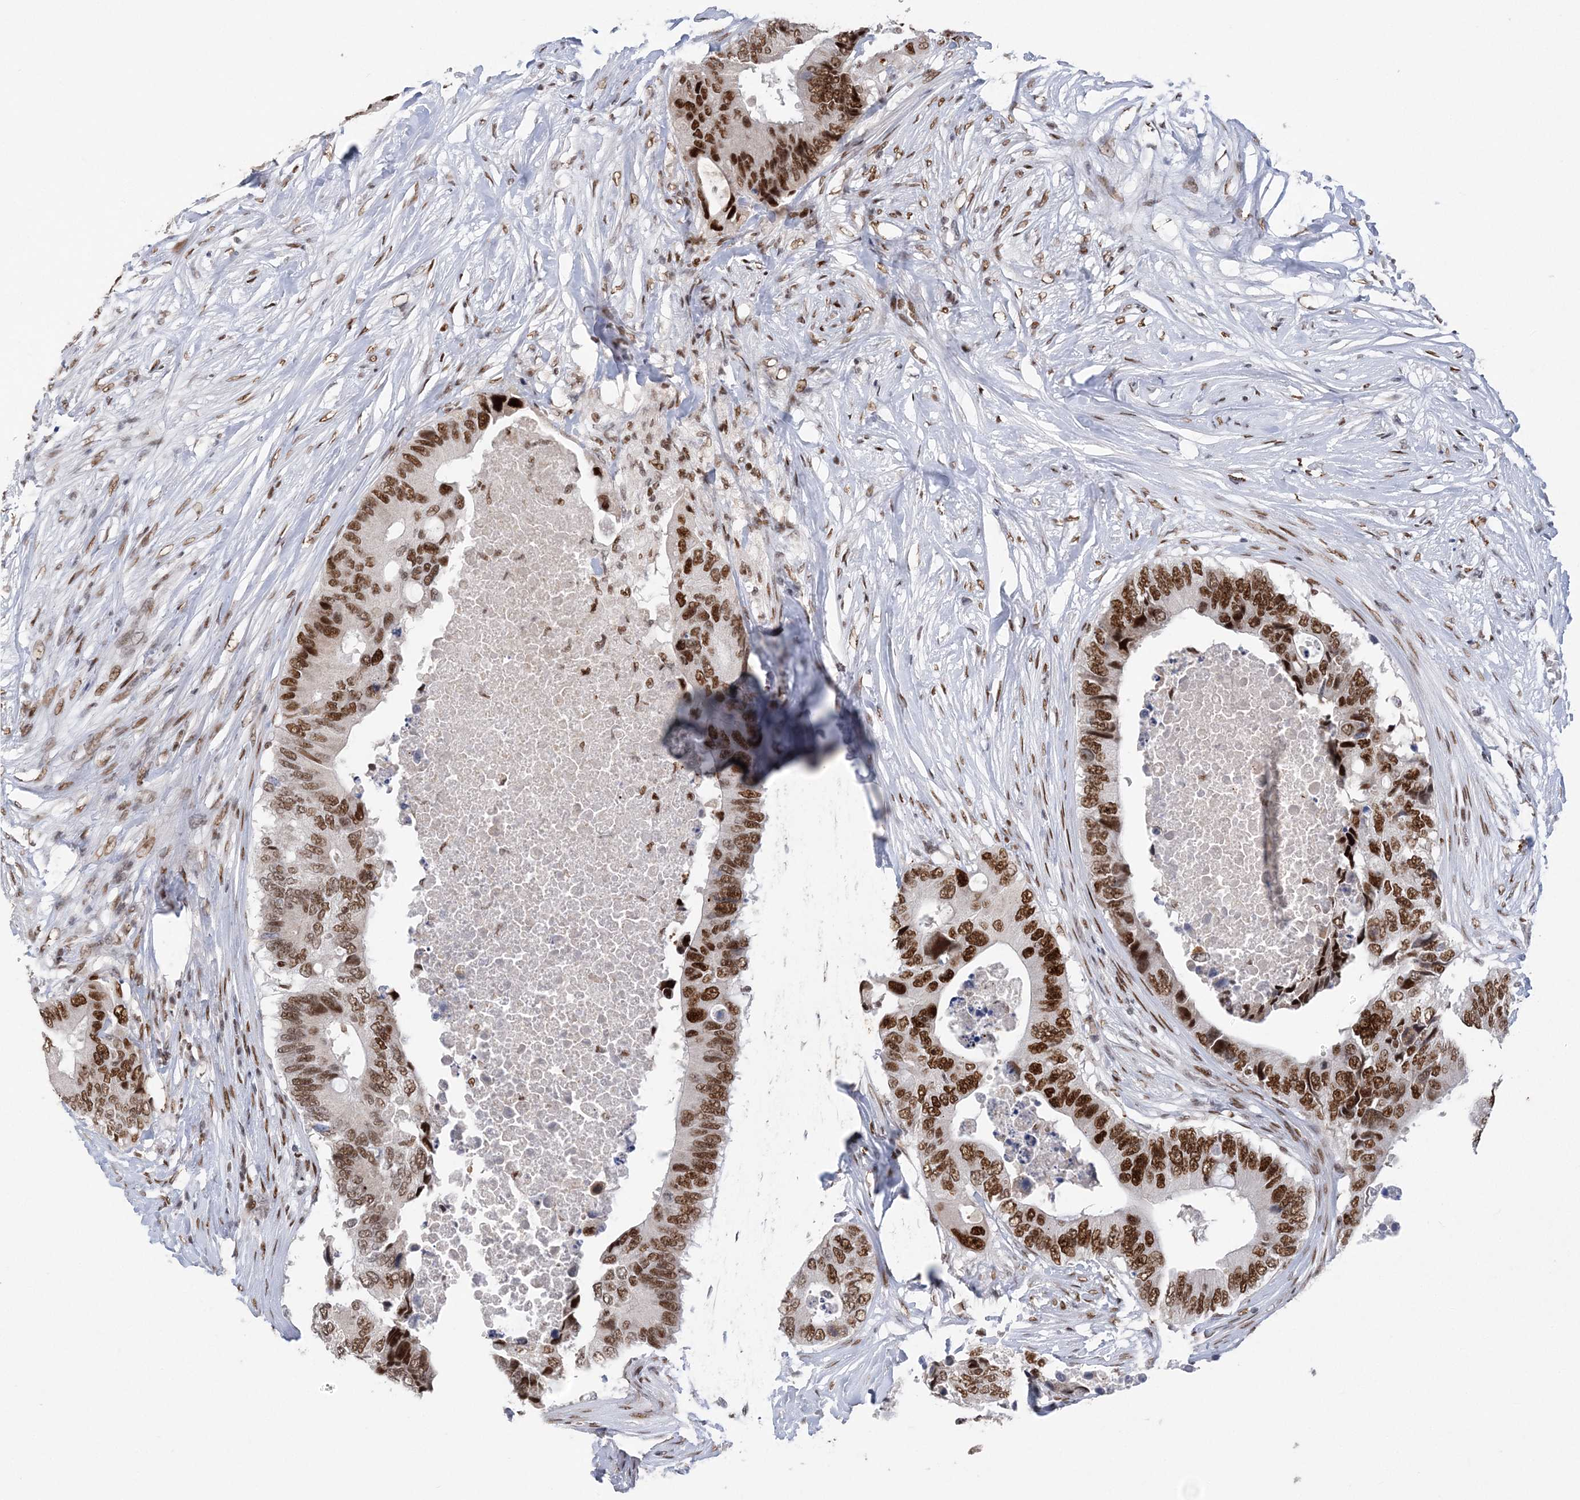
{"staining": {"intensity": "moderate", "quantity": ">75%", "location": "nuclear"}, "tissue": "colorectal cancer", "cell_type": "Tumor cells", "image_type": "cancer", "snomed": [{"axis": "morphology", "description": "Adenocarcinoma, NOS"}, {"axis": "topography", "description": "Colon"}], "caption": "A brown stain labels moderate nuclear staining of a protein in human colorectal adenocarcinoma tumor cells.", "gene": "ZBTB7A", "patient": {"sex": "male", "age": 71}}